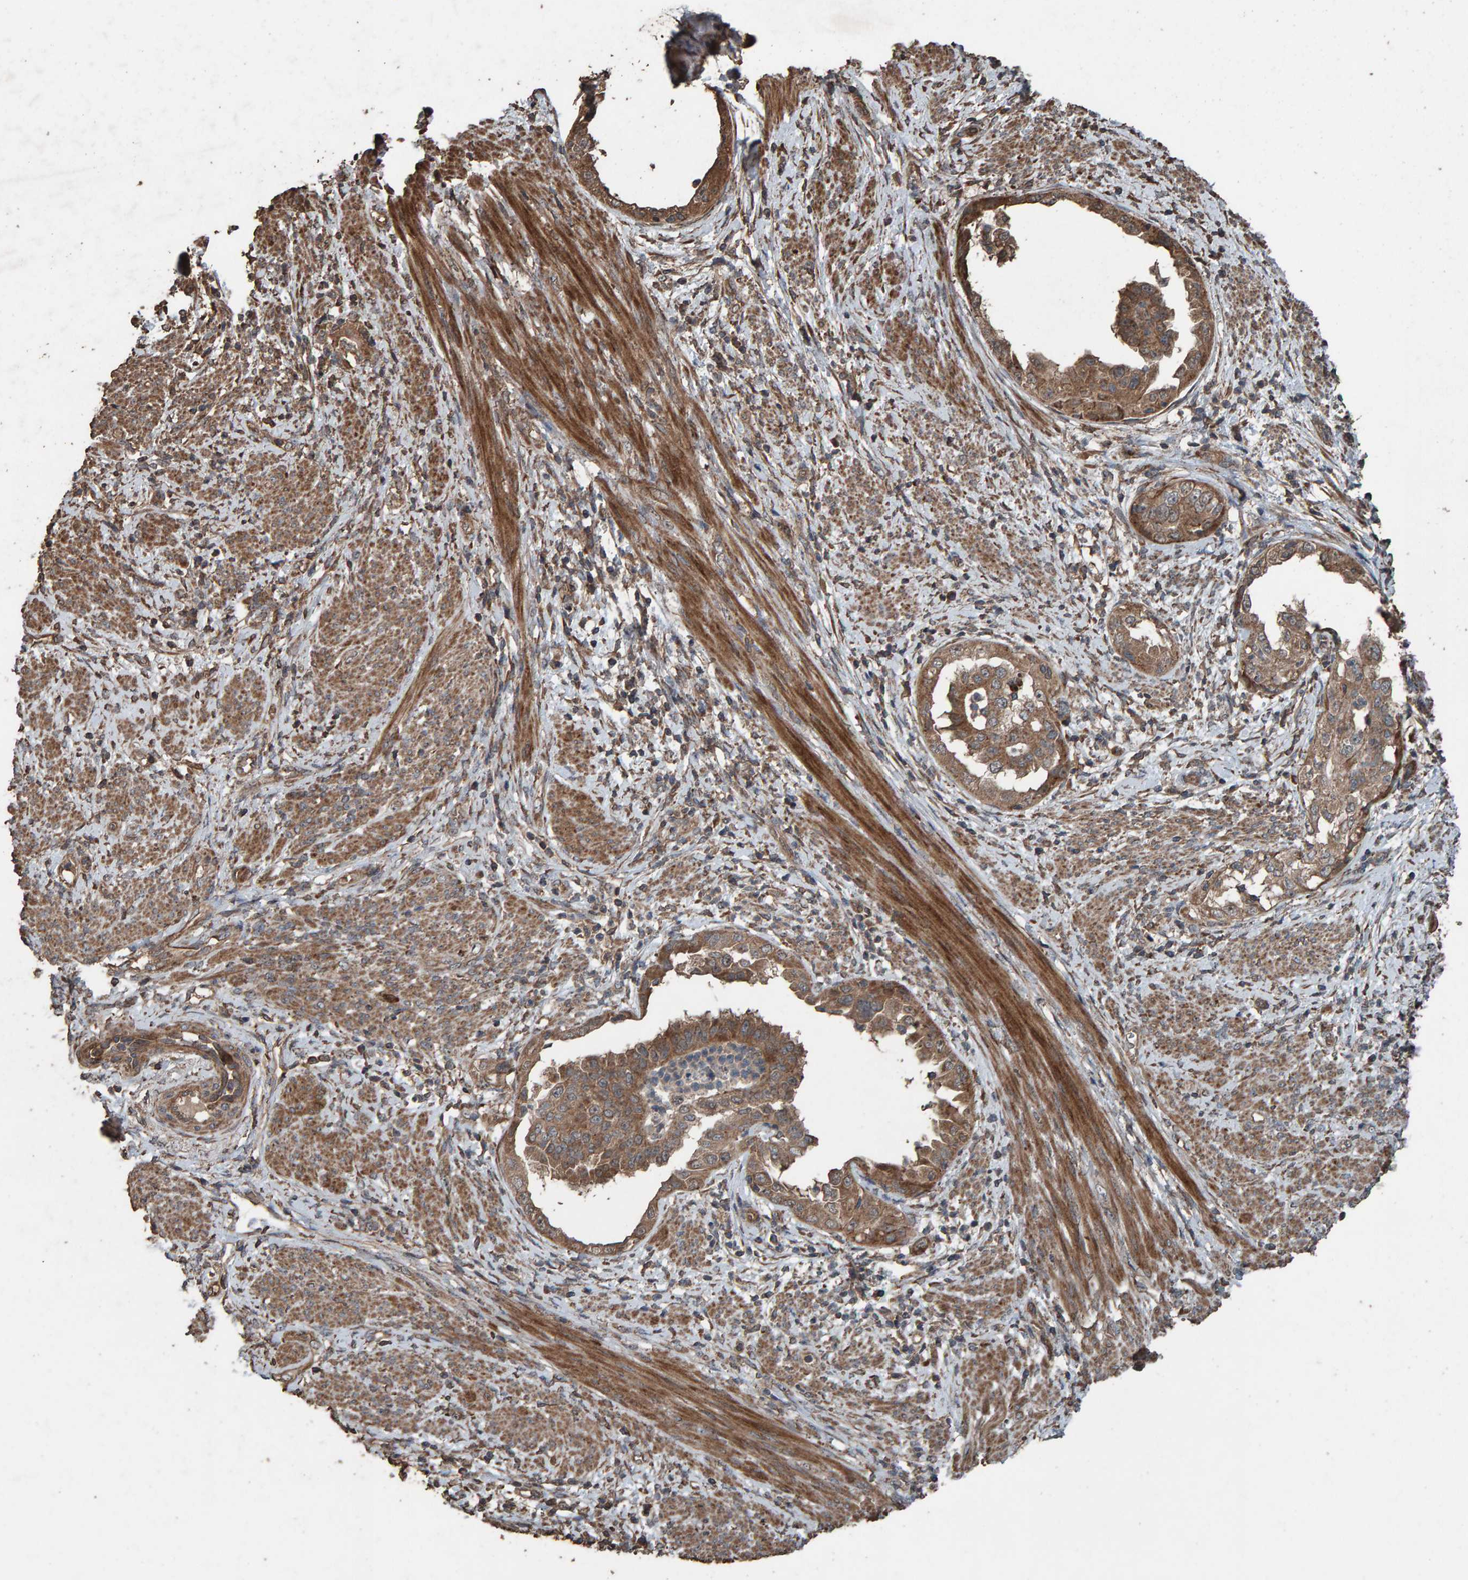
{"staining": {"intensity": "moderate", "quantity": ">75%", "location": "cytoplasmic/membranous"}, "tissue": "endometrial cancer", "cell_type": "Tumor cells", "image_type": "cancer", "snomed": [{"axis": "morphology", "description": "Adenocarcinoma, NOS"}, {"axis": "topography", "description": "Endometrium"}], "caption": "Tumor cells exhibit medium levels of moderate cytoplasmic/membranous expression in about >75% of cells in endometrial adenocarcinoma.", "gene": "DUS1L", "patient": {"sex": "female", "age": 85}}